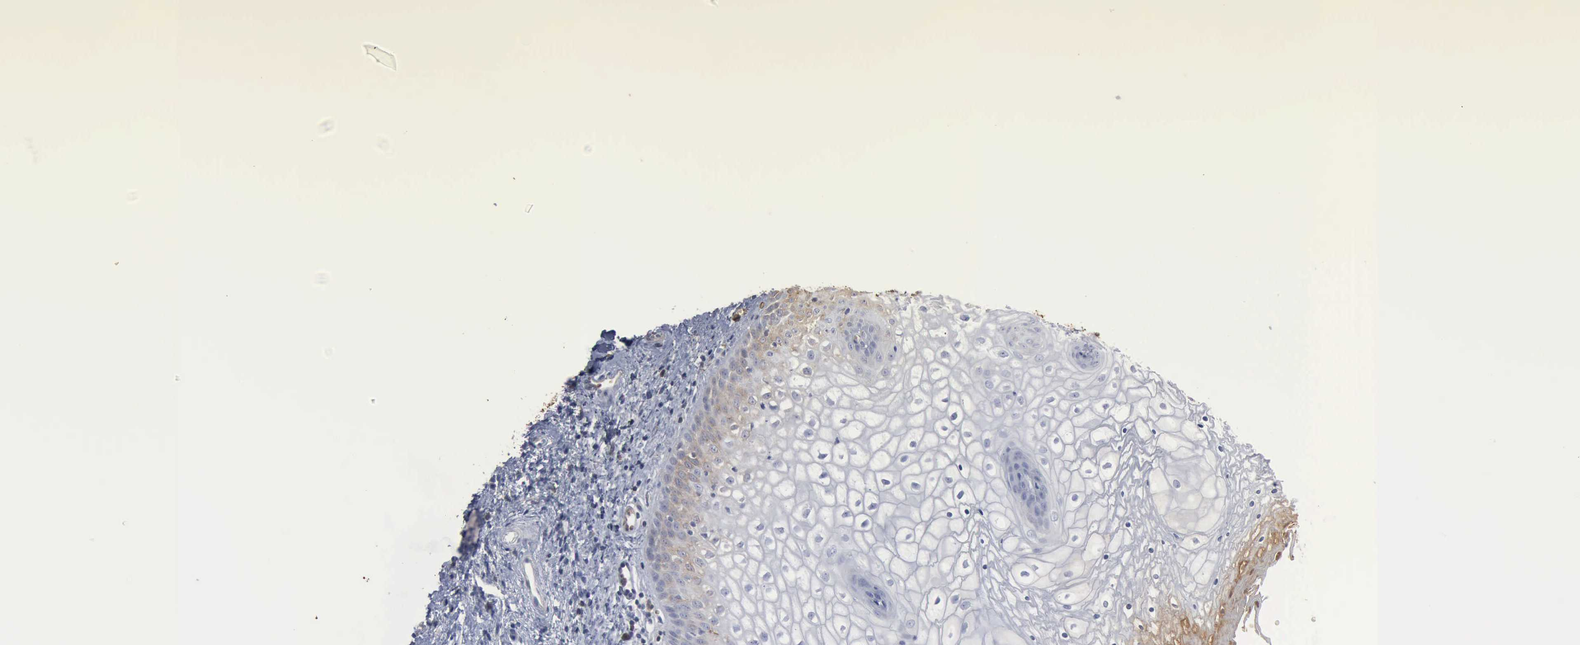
{"staining": {"intensity": "weak", "quantity": "<25%", "location": "cytoplasmic/membranous"}, "tissue": "vagina", "cell_type": "Squamous epithelial cells", "image_type": "normal", "snomed": [{"axis": "morphology", "description": "Normal tissue, NOS"}, {"axis": "topography", "description": "Vagina"}], "caption": "DAB immunohistochemical staining of unremarkable human vagina demonstrates no significant positivity in squamous epithelial cells. (Brightfield microscopy of DAB (3,3'-diaminobenzidine) immunohistochemistry (IHC) at high magnification).", "gene": "TGFB1", "patient": {"sex": "female", "age": 34}}